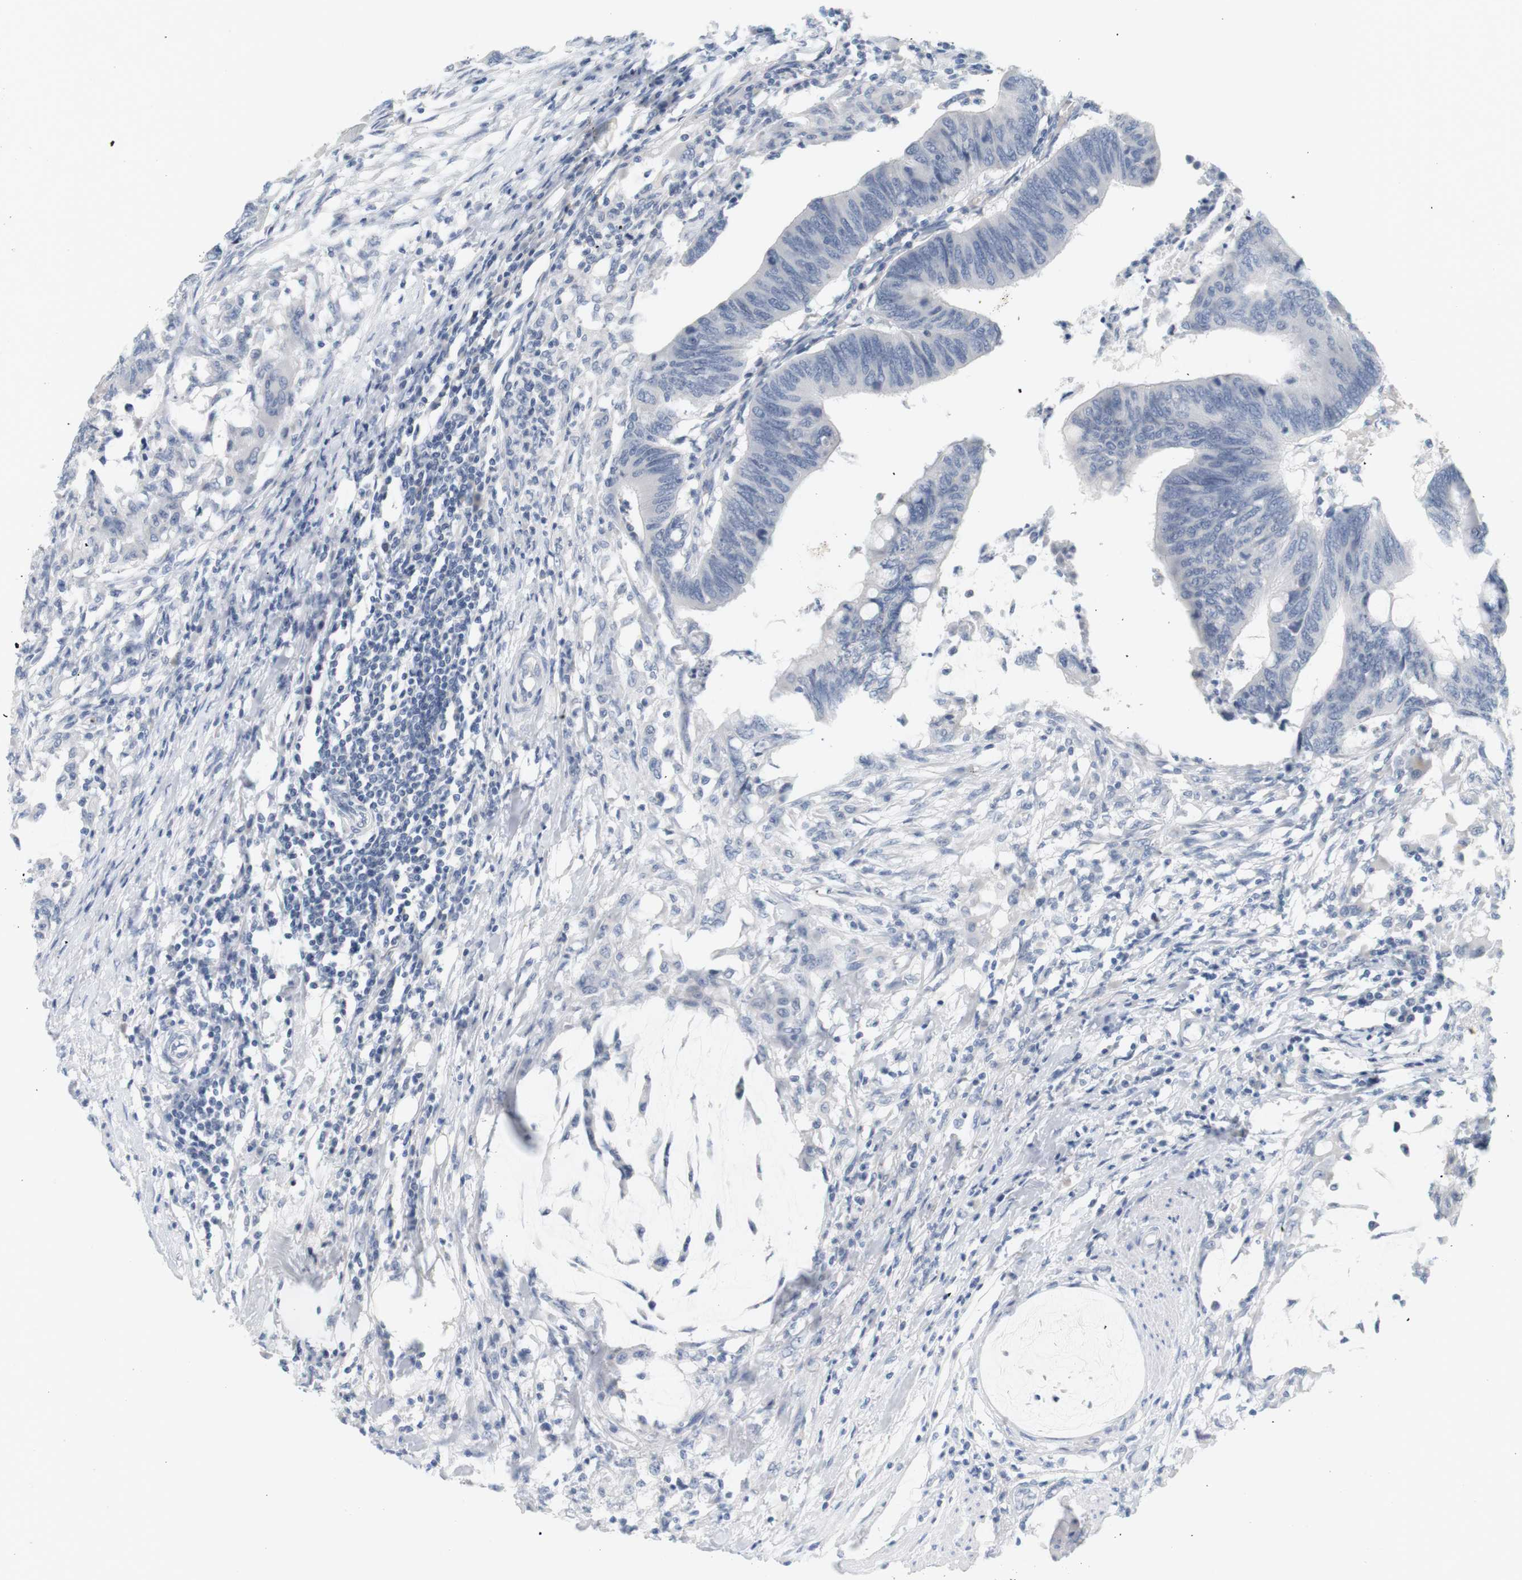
{"staining": {"intensity": "negative", "quantity": "none", "location": "none"}, "tissue": "colorectal cancer", "cell_type": "Tumor cells", "image_type": "cancer", "snomed": [{"axis": "morphology", "description": "Normal tissue, NOS"}, {"axis": "morphology", "description": "Adenocarcinoma, NOS"}, {"axis": "topography", "description": "Rectum"}, {"axis": "topography", "description": "Peripheral nerve tissue"}], "caption": "Image shows no significant protein expression in tumor cells of colorectal adenocarcinoma. Brightfield microscopy of IHC stained with DAB (brown) and hematoxylin (blue), captured at high magnification.", "gene": "OPRM1", "patient": {"sex": "male", "age": 92}}